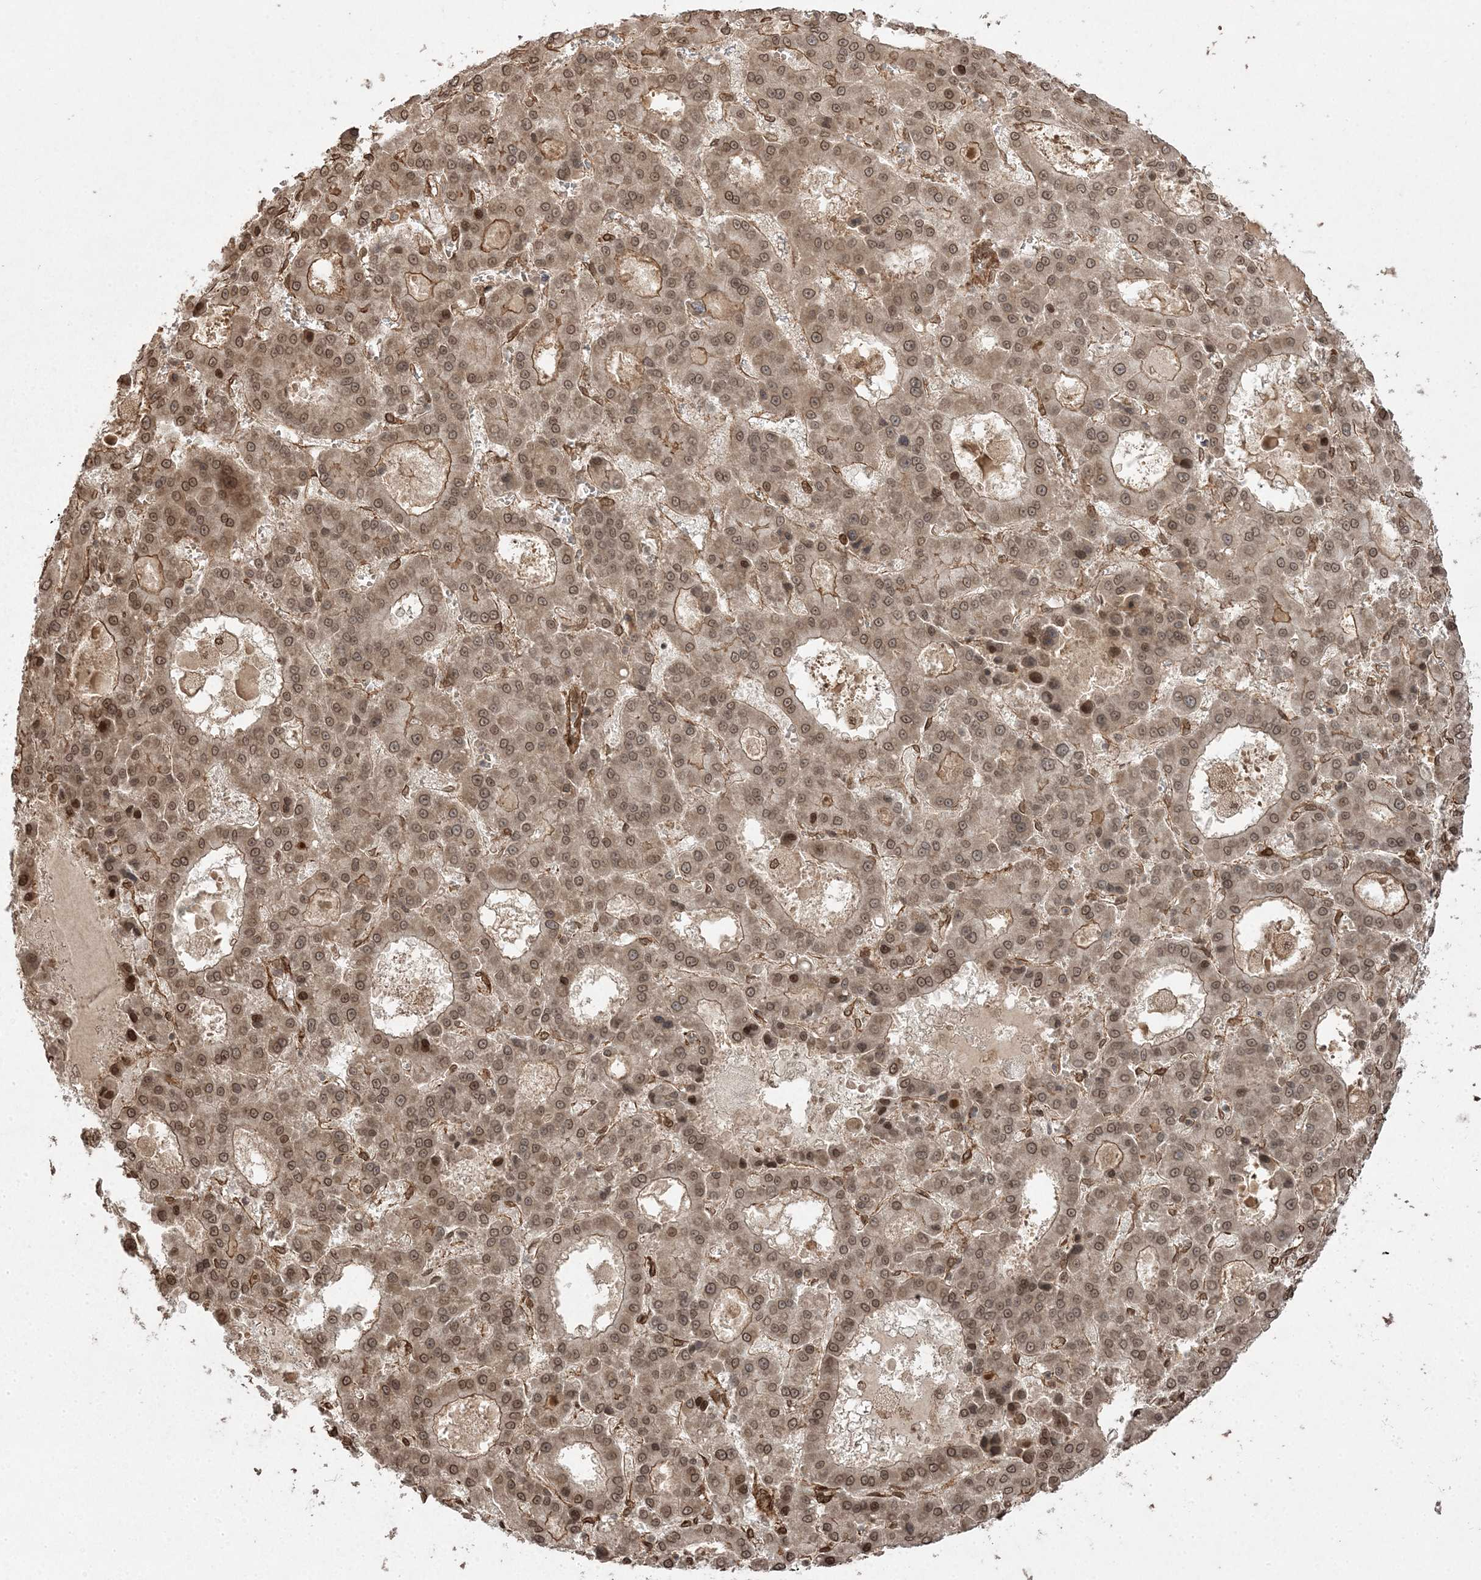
{"staining": {"intensity": "moderate", "quantity": ">75%", "location": "cytoplasmic/membranous,nuclear"}, "tissue": "liver cancer", "cell_type": "Tumor cells", "image_type": "cancer", "snomed": [{"axis": "morphology", "description": "Carcinoma, Hepatocellular, NOS"}, {"axis": "topography", "description": "Liver"}], "caption": "Liver hepatocellular carcinoma was stained to show a protein in brown. There is medium levels of moderate cytoplasmic/membranous and nuclear positivity in about >75% of tumor cells. The staining is performed using DAB brown chromogen to label protein expression. The nuclei are counter-stained blue using hematoxylin.", "gene": "ETAA1", "patient": {"sex": "male", "age": 70}}